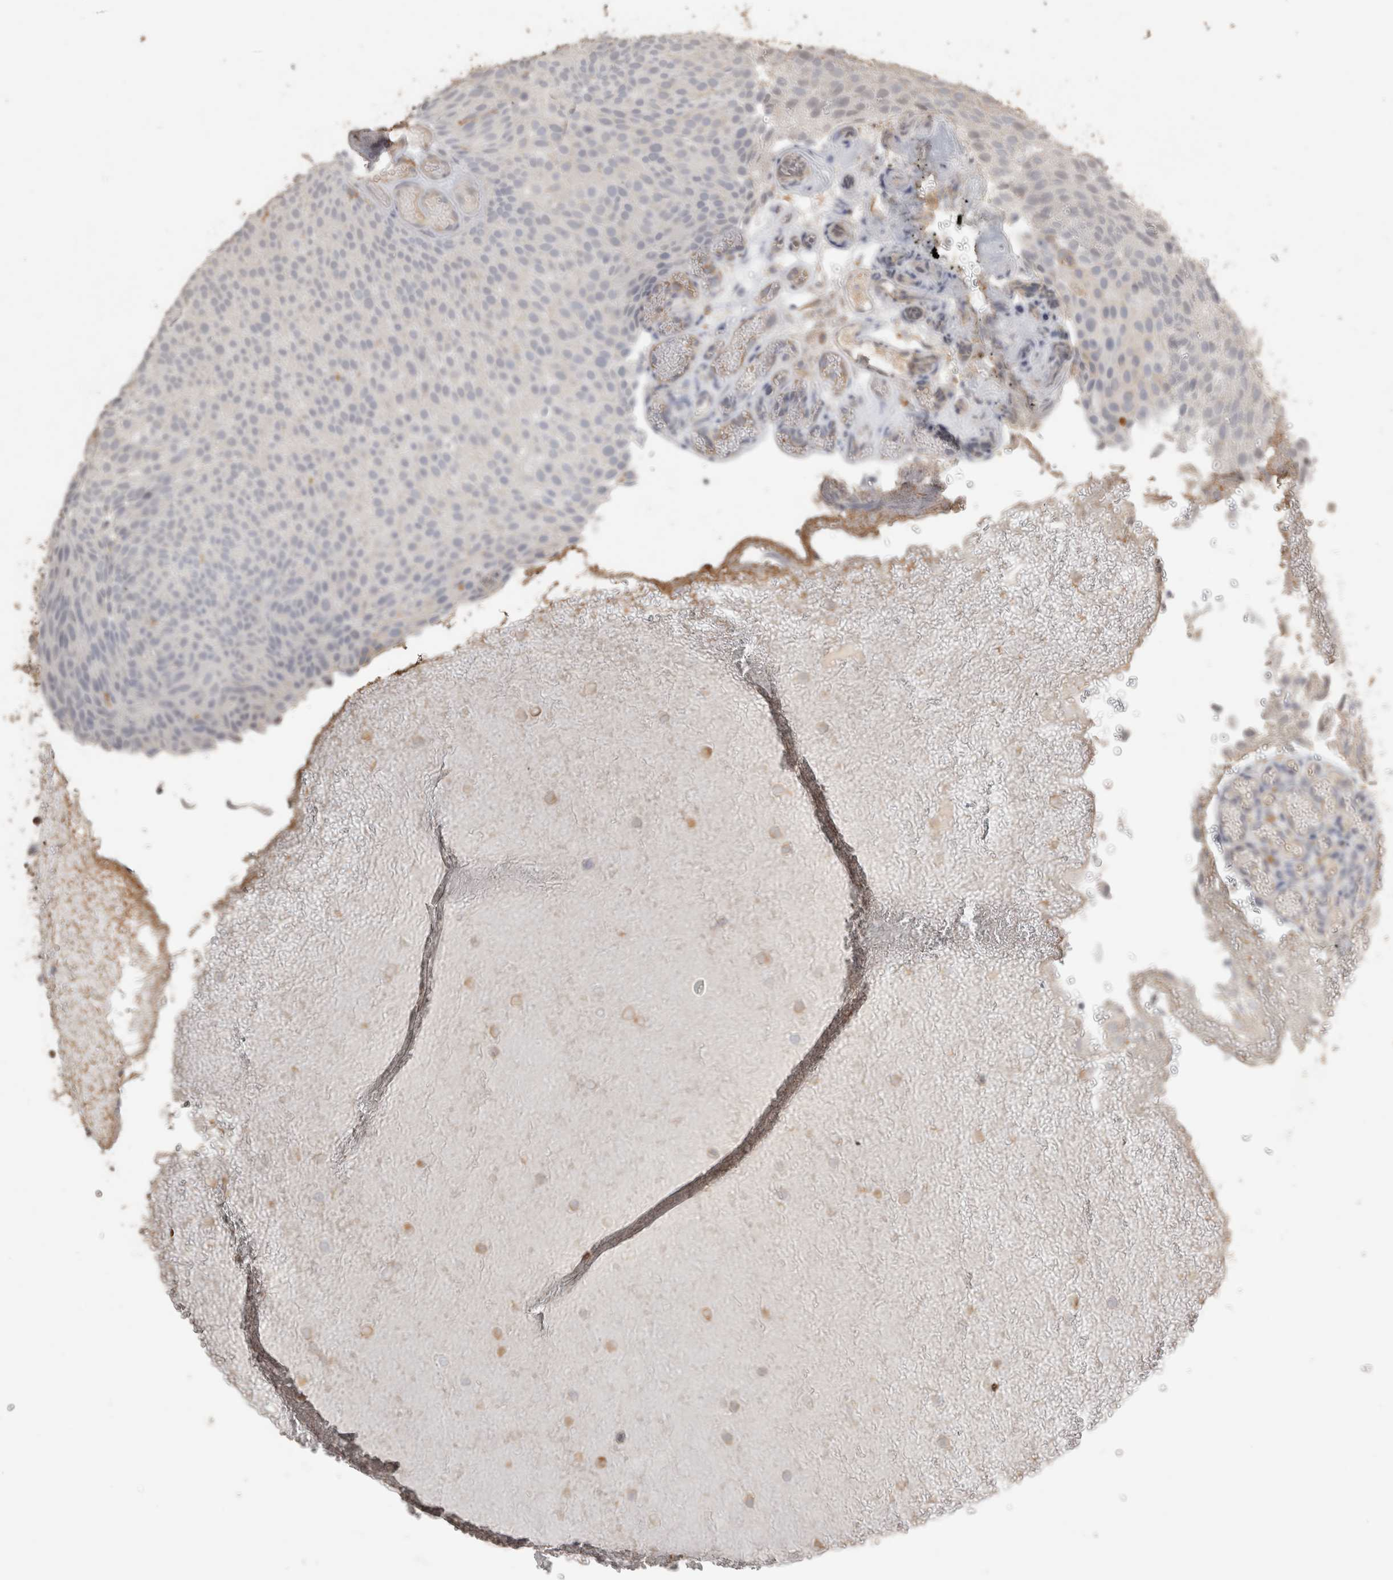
{"staining": {"intensity": "negative", "quantity": "none", "location": "none"}, "tissue": "urothelial cancer", "cell_type": "Tumor cells", "image_type": "cancer", "snomed": [{"axis": "morphology", "description": "Urothelial carcinoma, Low grade"}, {"axis": "topography", "description": "Urinary bladder"}], "caption": "Immunohistochemistry (IHC) image of human urothelial cancer stained for a protein (brown), which demonstrates no staining in tumor cells.", "gene": "REPS2", "patient": {"sex": "male", "age": 78}}